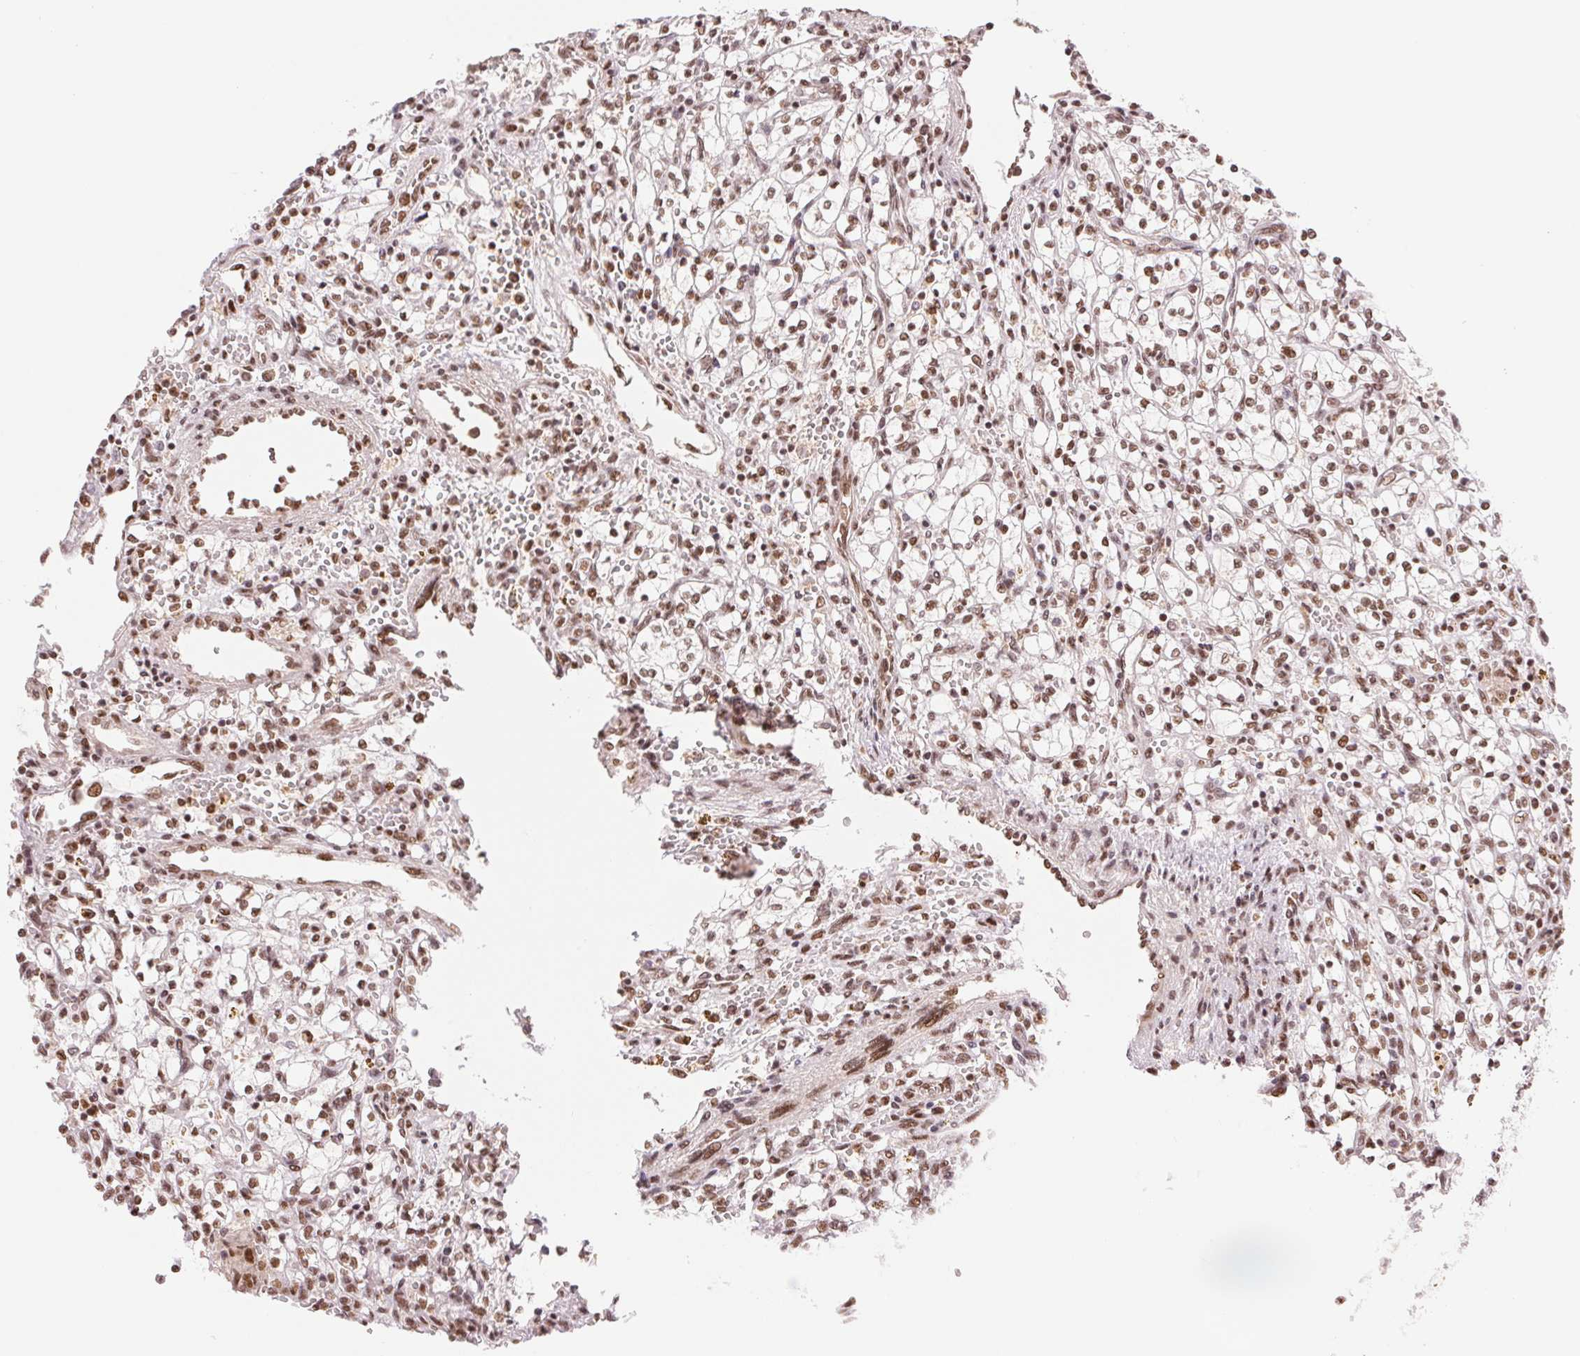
{"staining": {"intensity": "moderate", "quantity": ">75%", "location": "nuclear"}, "tissue": "renal cancer", "cell_type": "Tumor cells", "image_type": "cancer", "snomed": [{"axis": "morphology", "description": "Adenocarcinoma, NOS"}, {"axis": "topography", "description": "Kidney"}], "caption": "A medium amount of moderate nuclear expression is identified in about >75% of tumor cells in renal cancer (adenocarcinoma) tissue.", "gene": "SREK1", "patient": {"sex": "female", "age": 64}}